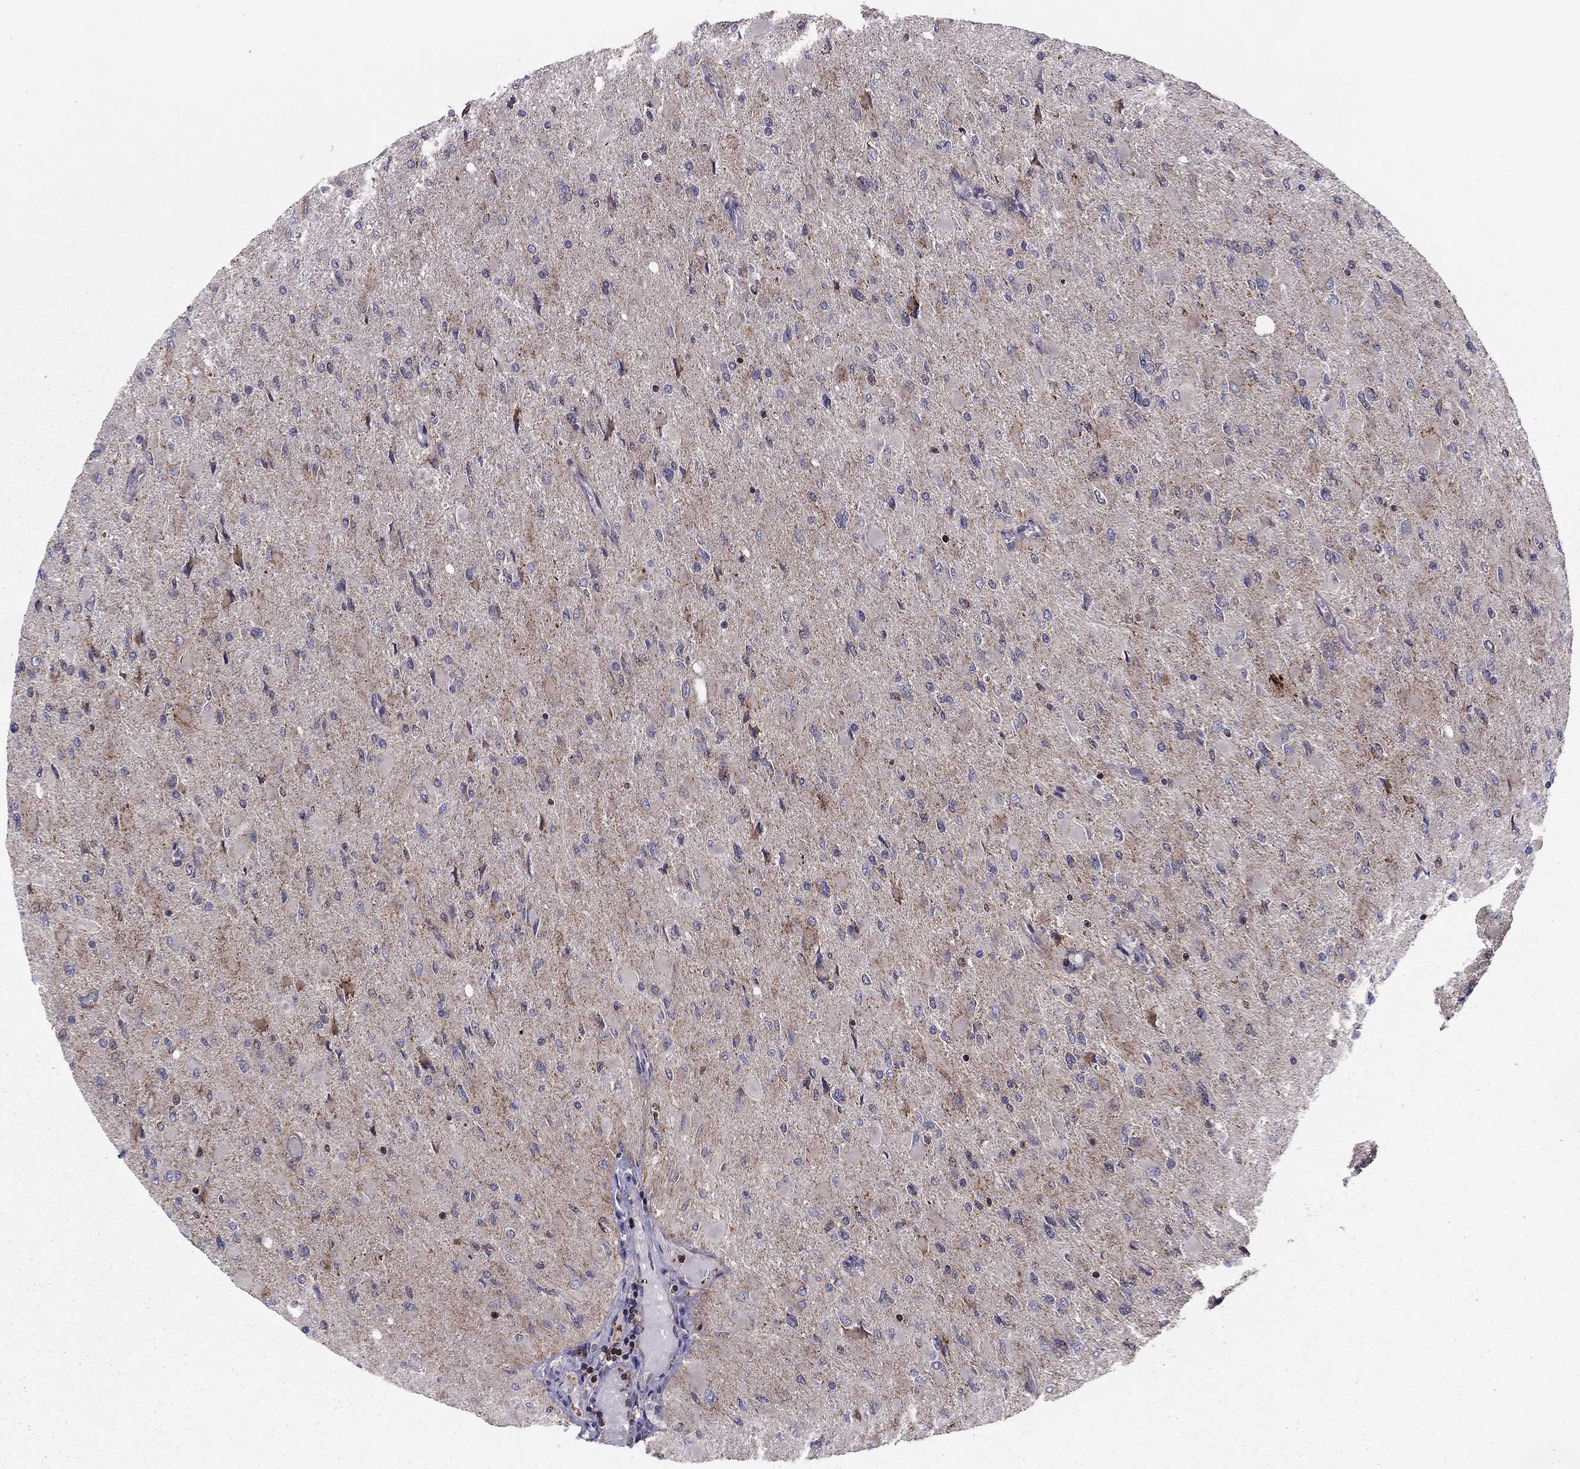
{"staining": {"intensity": "moderate", "quantity": "<25%", "location": "cytoplasmic/membranous"}, "tissue": "glioma", "cell_type": "Tumor cells", "image_type": "cancer", "snomed": [{"axis": "morphology", "description": "Glioma, malignant, High grade"}, {"axis": "topography", "description": "Cerebral cortex"}], "caption": "There is low levels of moderate cytoplasmic/membranous positivity in tumor cells of glioma, as demonstrated by immunohistochemical staining (brown color).", "gene": "ALG6", "patient": {"sex": "female", "age": 36}}